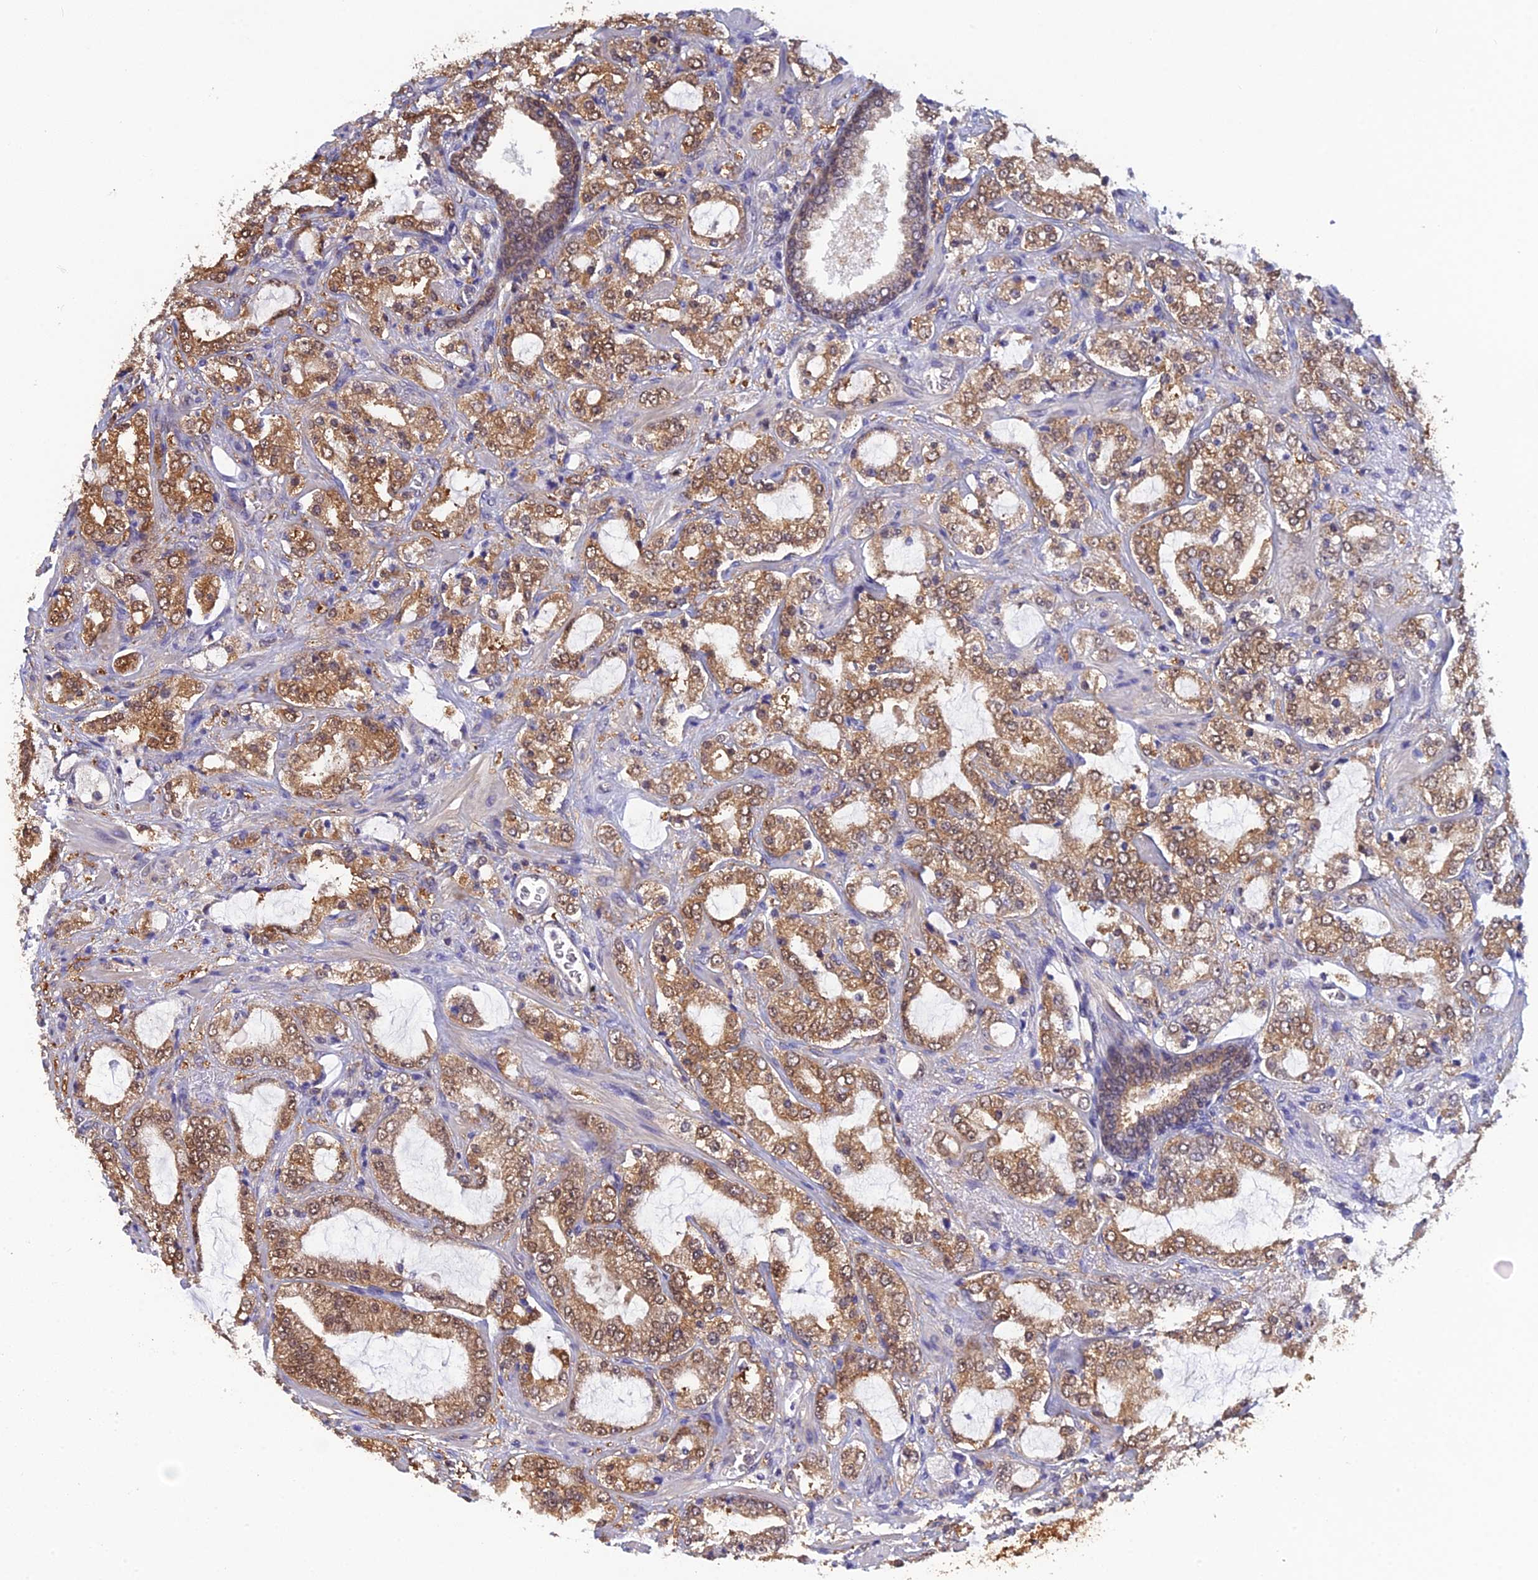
{"staining": {"intensity": "moderate", "quantity": ">75%", "location": "cytoplasmic/membranous,nuclear"}, "tissue": "prostate cancer", "cell_type": "Tumor cells", "image_type": "cancer", "snomed": [{"axis": "morphology", "description": "Adenocarcinoma, High grade"}, {"axis": "topography", "description": "Prostate"}], "caption": "Prostate adenocarcinoma (high-grade) stained with a brown dye displays moderate cytoplasmic/membranous and nuclear positive positivity in about >75% of tumor cells.", "gene": "HINT1", "patient": {"sex": "male", "age": 64}}